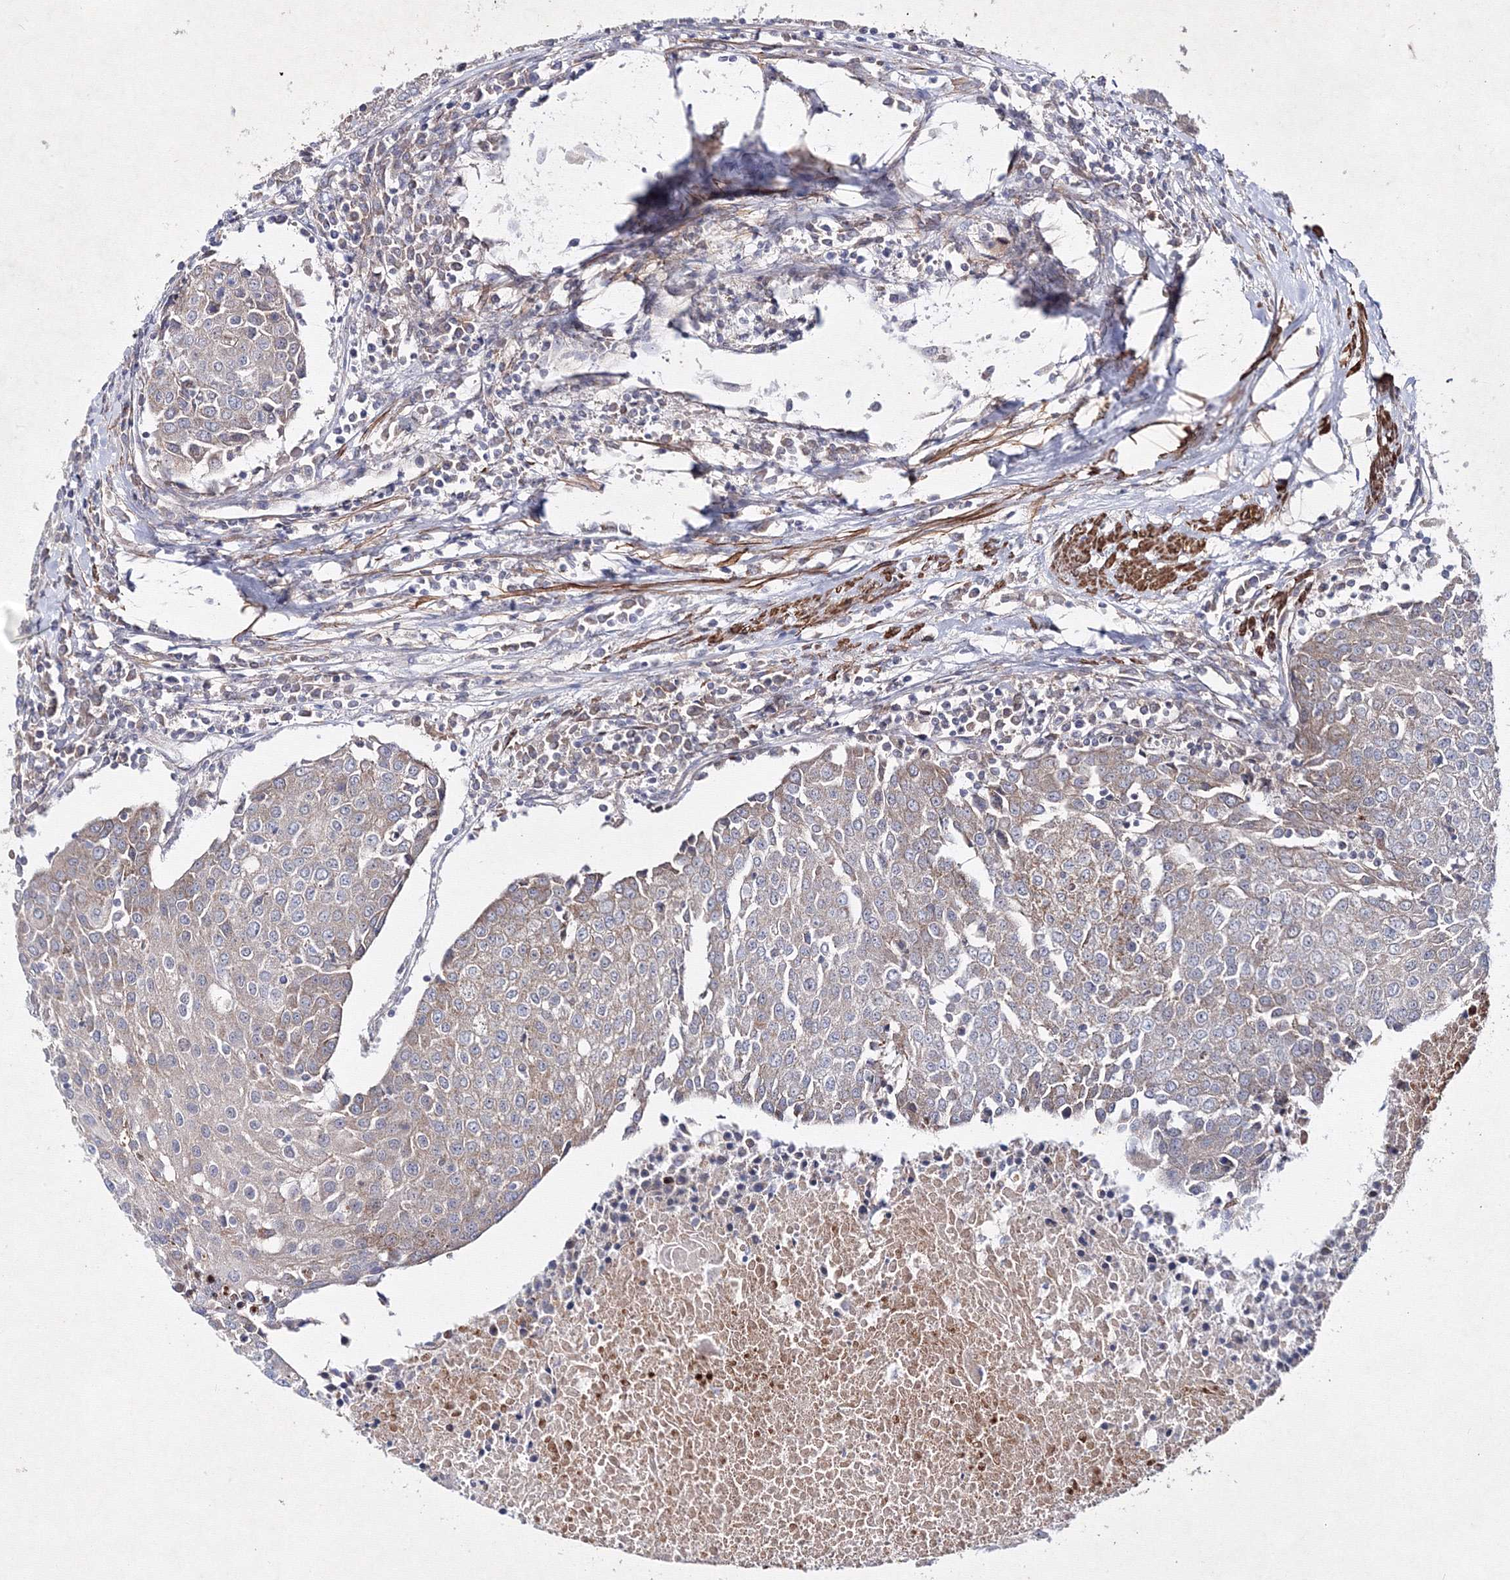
{"staining": {"intensity": "negative", "quantity": "none", "location": "none"}, "tissue": "urothelial cancer", "cell_type": "Tumor cells", "image_type": "cancer", "snomed": [{"axis": "morphology", "description": "Urothelial carcinoma, High grade"}, {"axis": "topography", "description": "Urinary bladder"}], "caption": "Urothelial carcinoma (high-grade) stained for a protein using immunohistochemistry (IHC) reveals no positivity tumor cells.", "gene": "GFM1", "patient": {"sex": "female", "age": 85}}